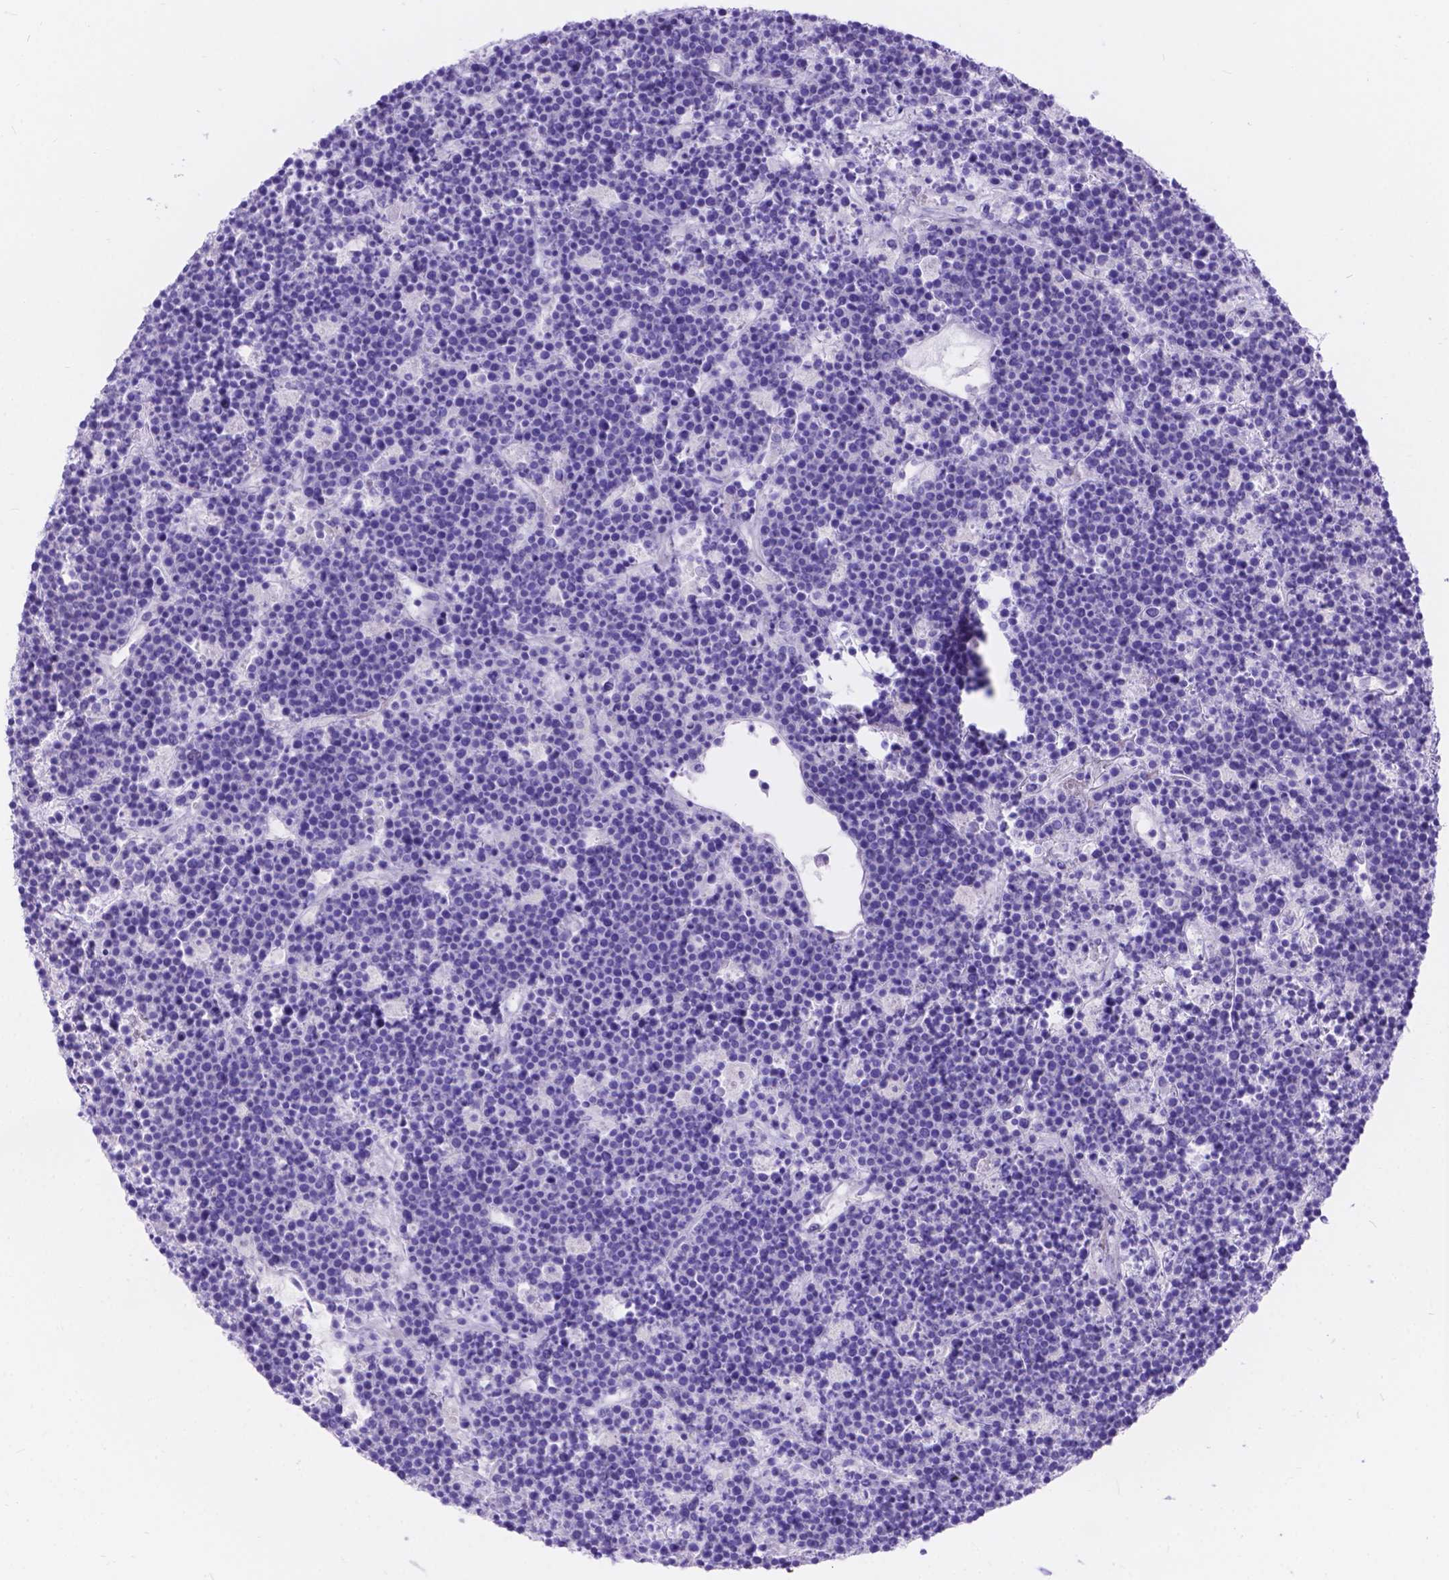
{"staining": {"intensity": "negative", "quantity": "none", "location": "none"}, "tissue": "lymphoma", "cell_type": "Tumor cells", "image_type": "cancer", "snomed": [{"axis": "morphology", "description": "Malignant lymphoma, non-Hodgkin's type, High grade"}, {"axis": "topography", "description": "Ovary"}], "caption": "Tumor cells show no significant protein positivity in lymphoma. The staining was performed using DAB to visualize the protein expression in brown, while the nuclei were stained in blue with hematoxylin (Magnification: 20x).", "gene": "KLHL10", "patient": {"sex": "female", "age": 56}}